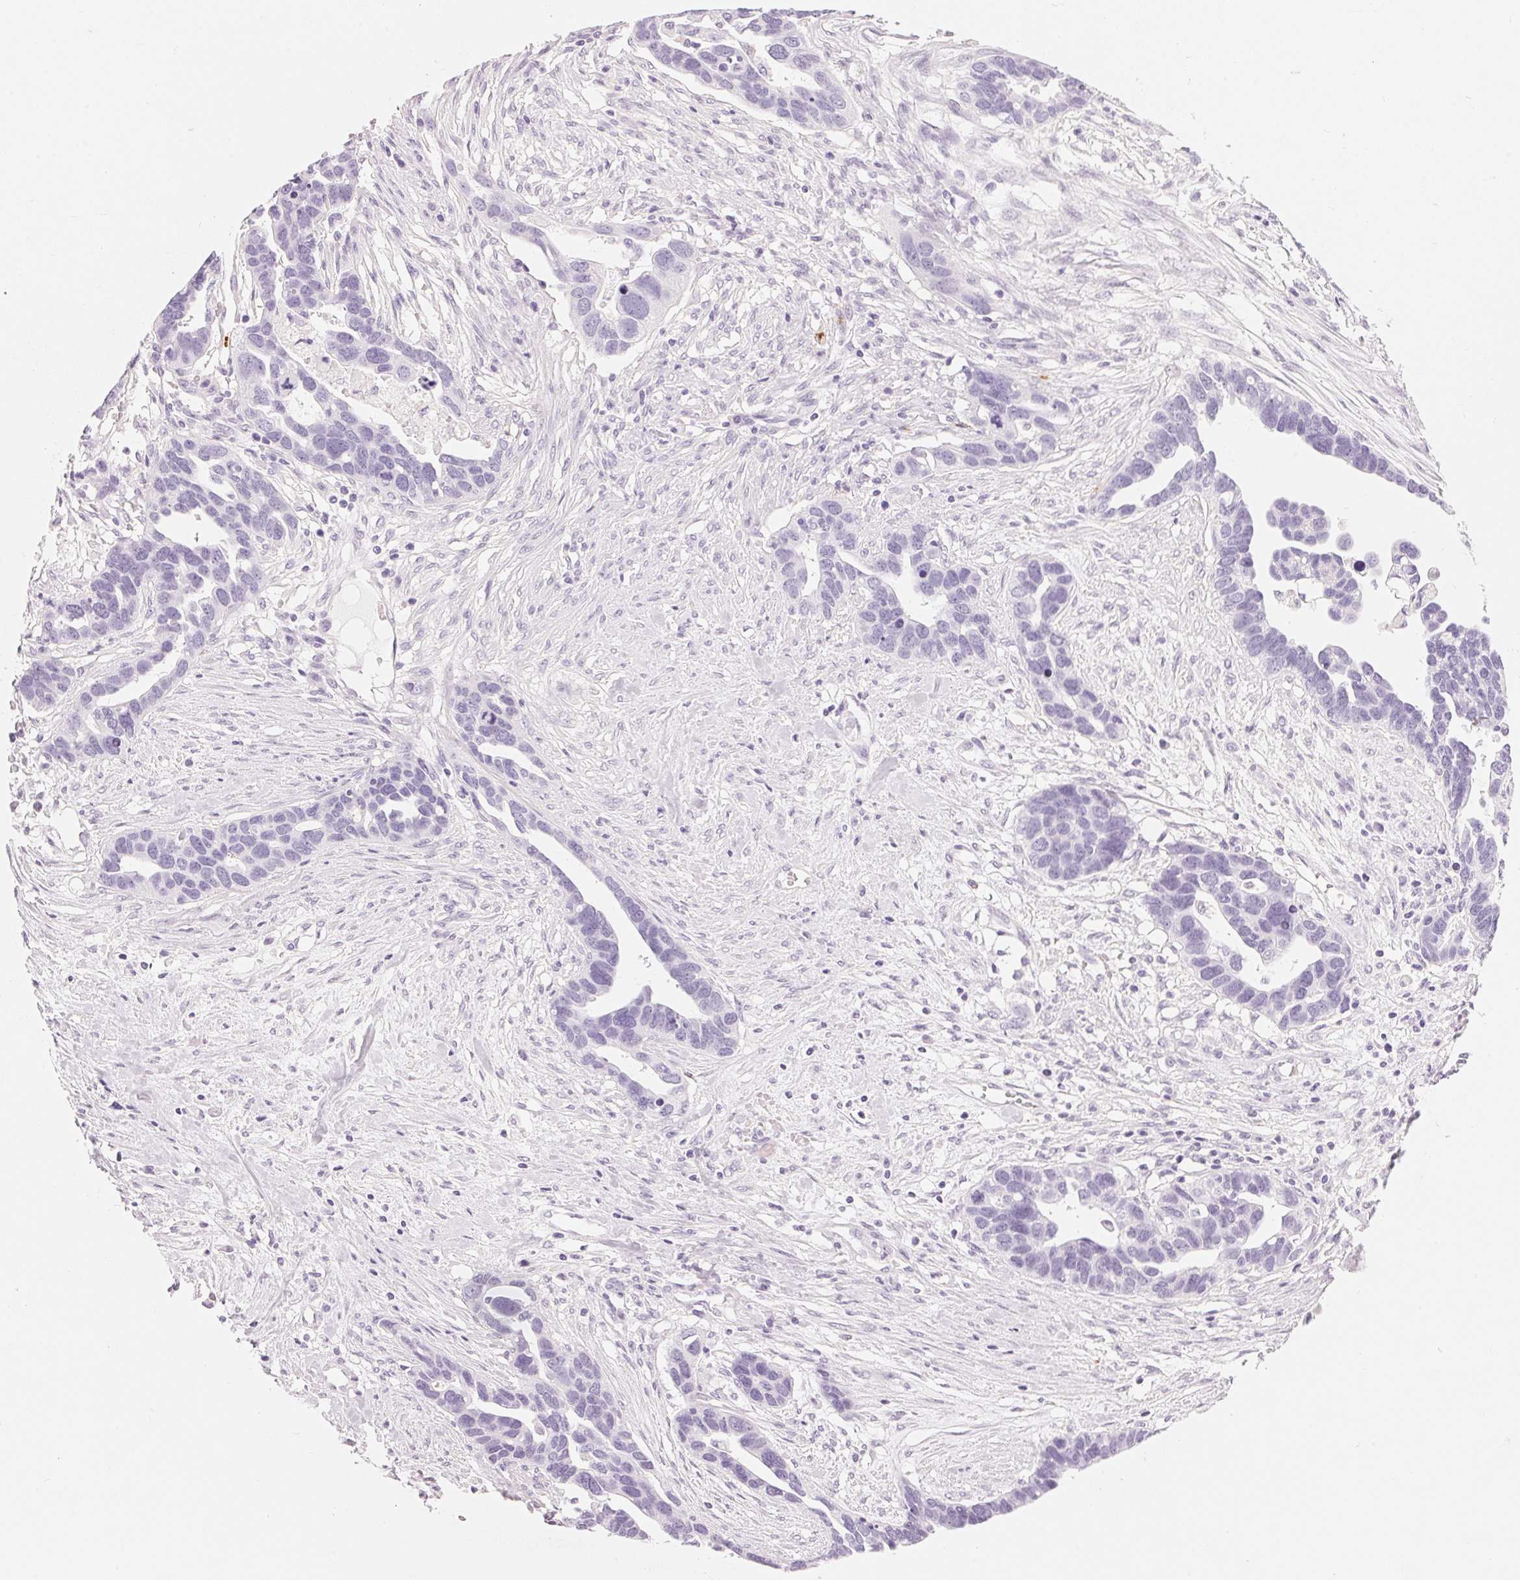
{"staining": {"intensity": "negative", "quantity": "none", "location": "none"}, "tissue": "ovarian cancer", "cell_type": "Tumor cells", "image_type": "cancer", "snomed": [{"axis": "morphology", "description": "Cystadenocarcinoma, serous, NOS"}, {"axis": "topography", "description": "Ovary"}], "caption": "Protein analysis of serous cystadenocarcinoma (ovarian) displays no significant positivity in tumor cells.", "gene": "KLK7", "patient": {"sex": "female", "age": 54}}